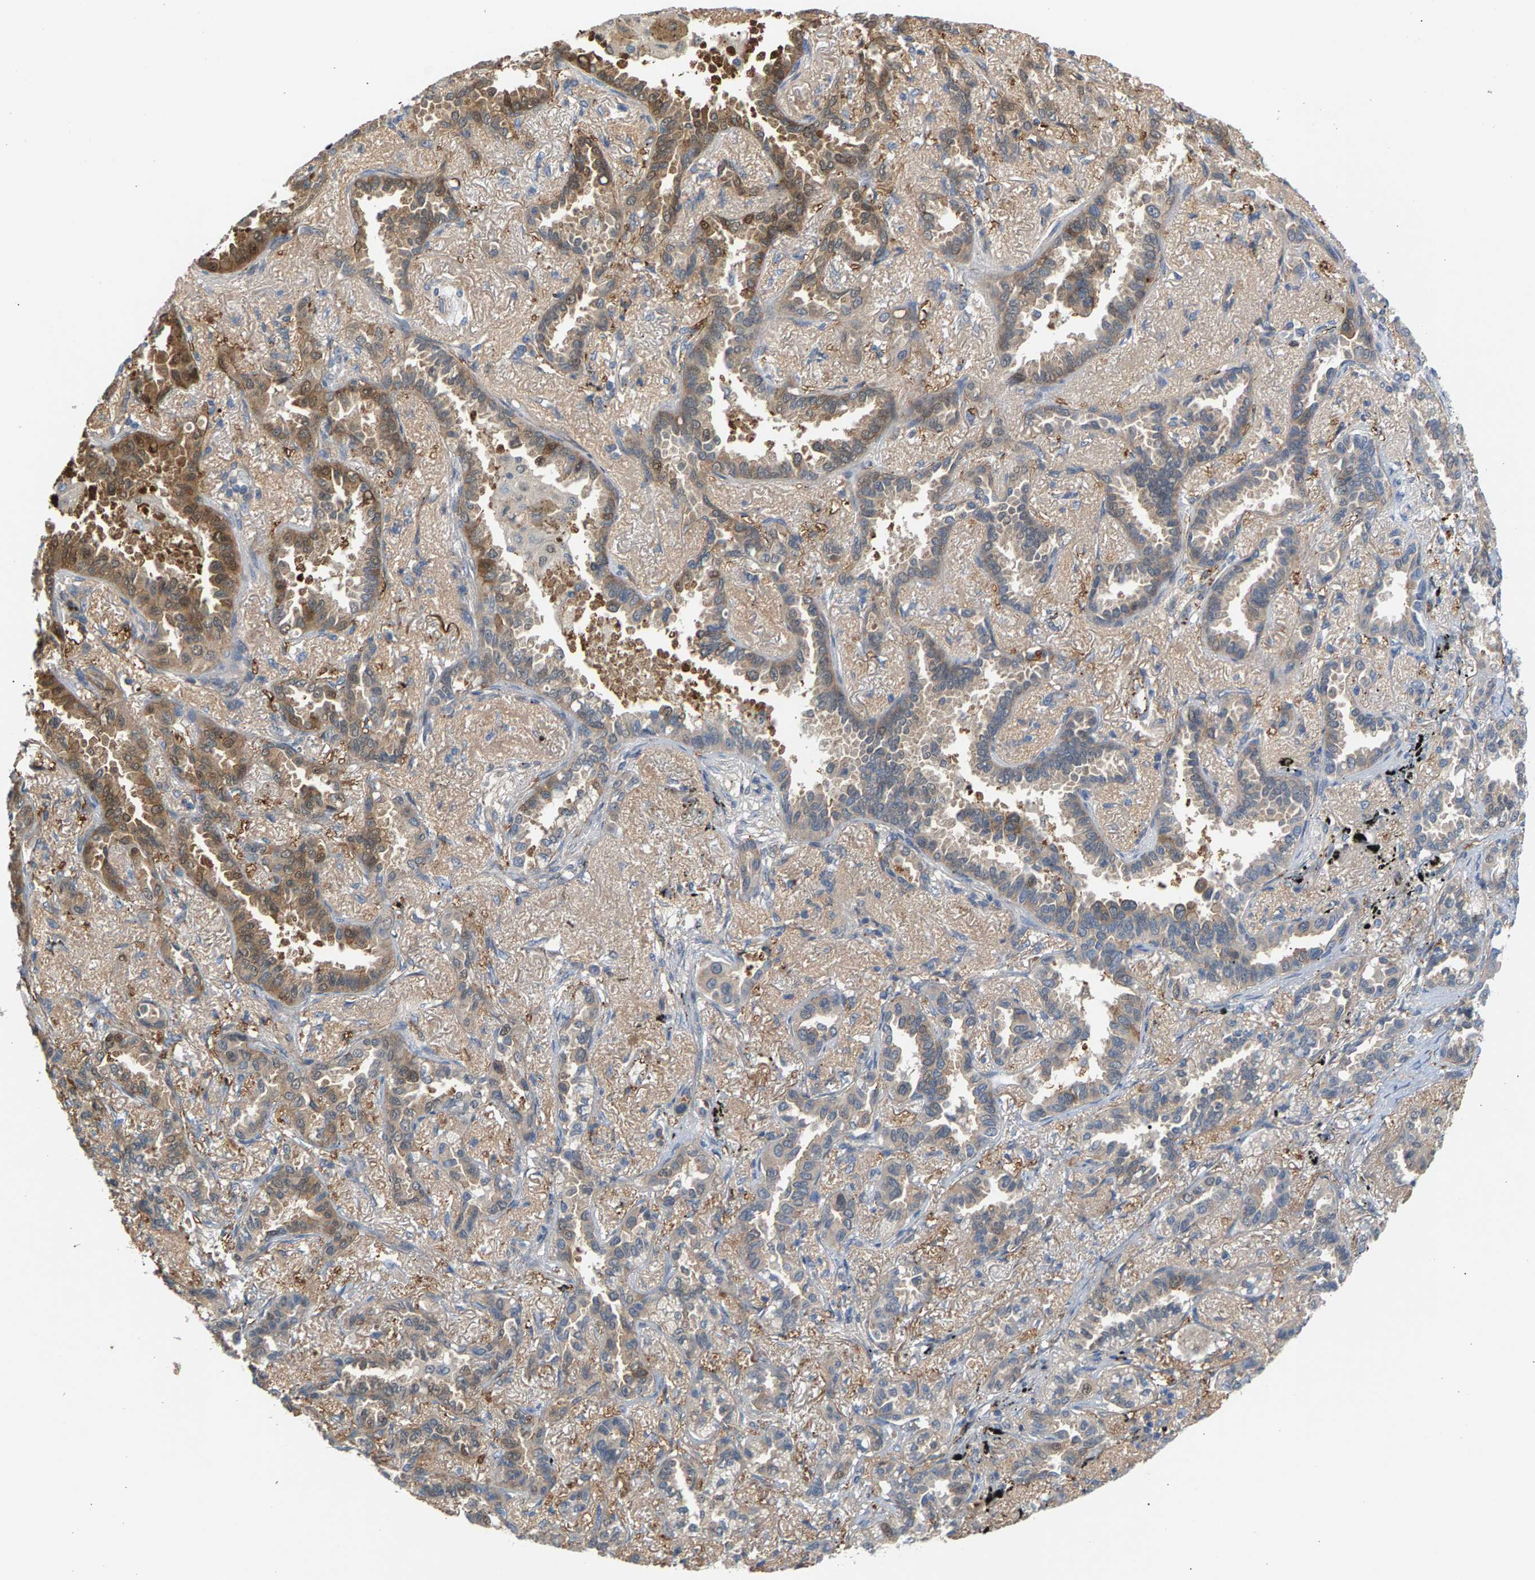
{"staining": {"intensity": "moderate", "quantity": "25%-75%", "location": "cytoplasmic/membranous"}, "tissue": "lung cancer", "cell_type": "Tumor cells", "image_type": "cancer", "snomed": [{"axis": "morphology", "description": "Adenocarcinoma, NOS"}, {"axis": "topography", "description": "Lung"}], "caption": "The photomicrograph demonstrates a brown stain indicating the presence of a protein in the cytoplasmic/membranous of tumor cells in adenocarcinoma (lung).", "gene": "KRTAP27-1", "patient": {"sex": "male", "age": 59}}